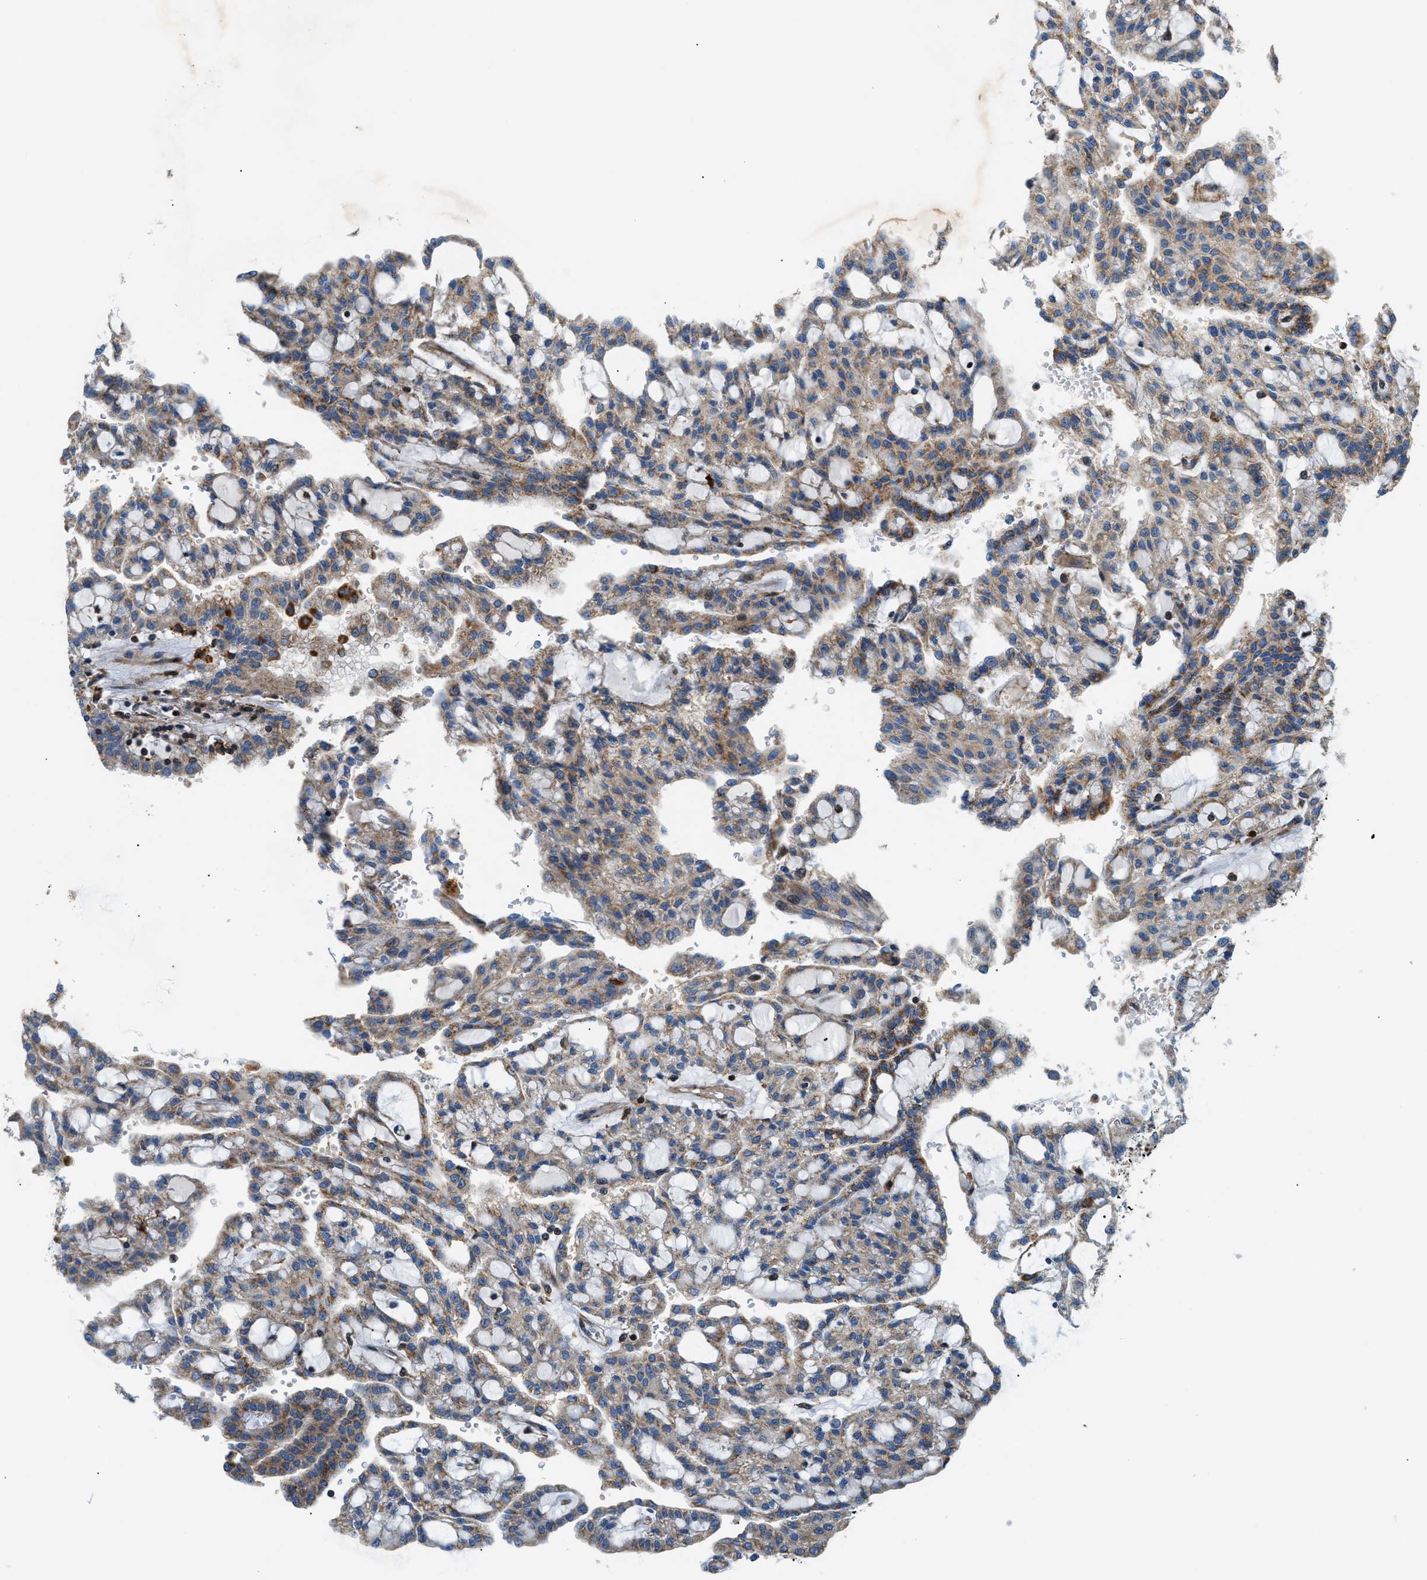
{"staining": {"intensity": "weak", "quantity": "25%-75%", "location": "cytoplasmic/membranous"}, "tissue": "renal cancer", "cell_type": "Tumor cells", "image_type": "cancer", "snomed": [{"axis": "morphology", "description": "Adenocarcinoma, NOS"}, {"axis": "topography", "description": "Kidney"}], "caption": "Tumor cells demonstrate weak cytoplasmic/membranous positivity in approximately 25%-75% of cells in adenocarcinoma (renal).", "gene": "DHODH", "patient": {"sex": "male", "age": 63}}